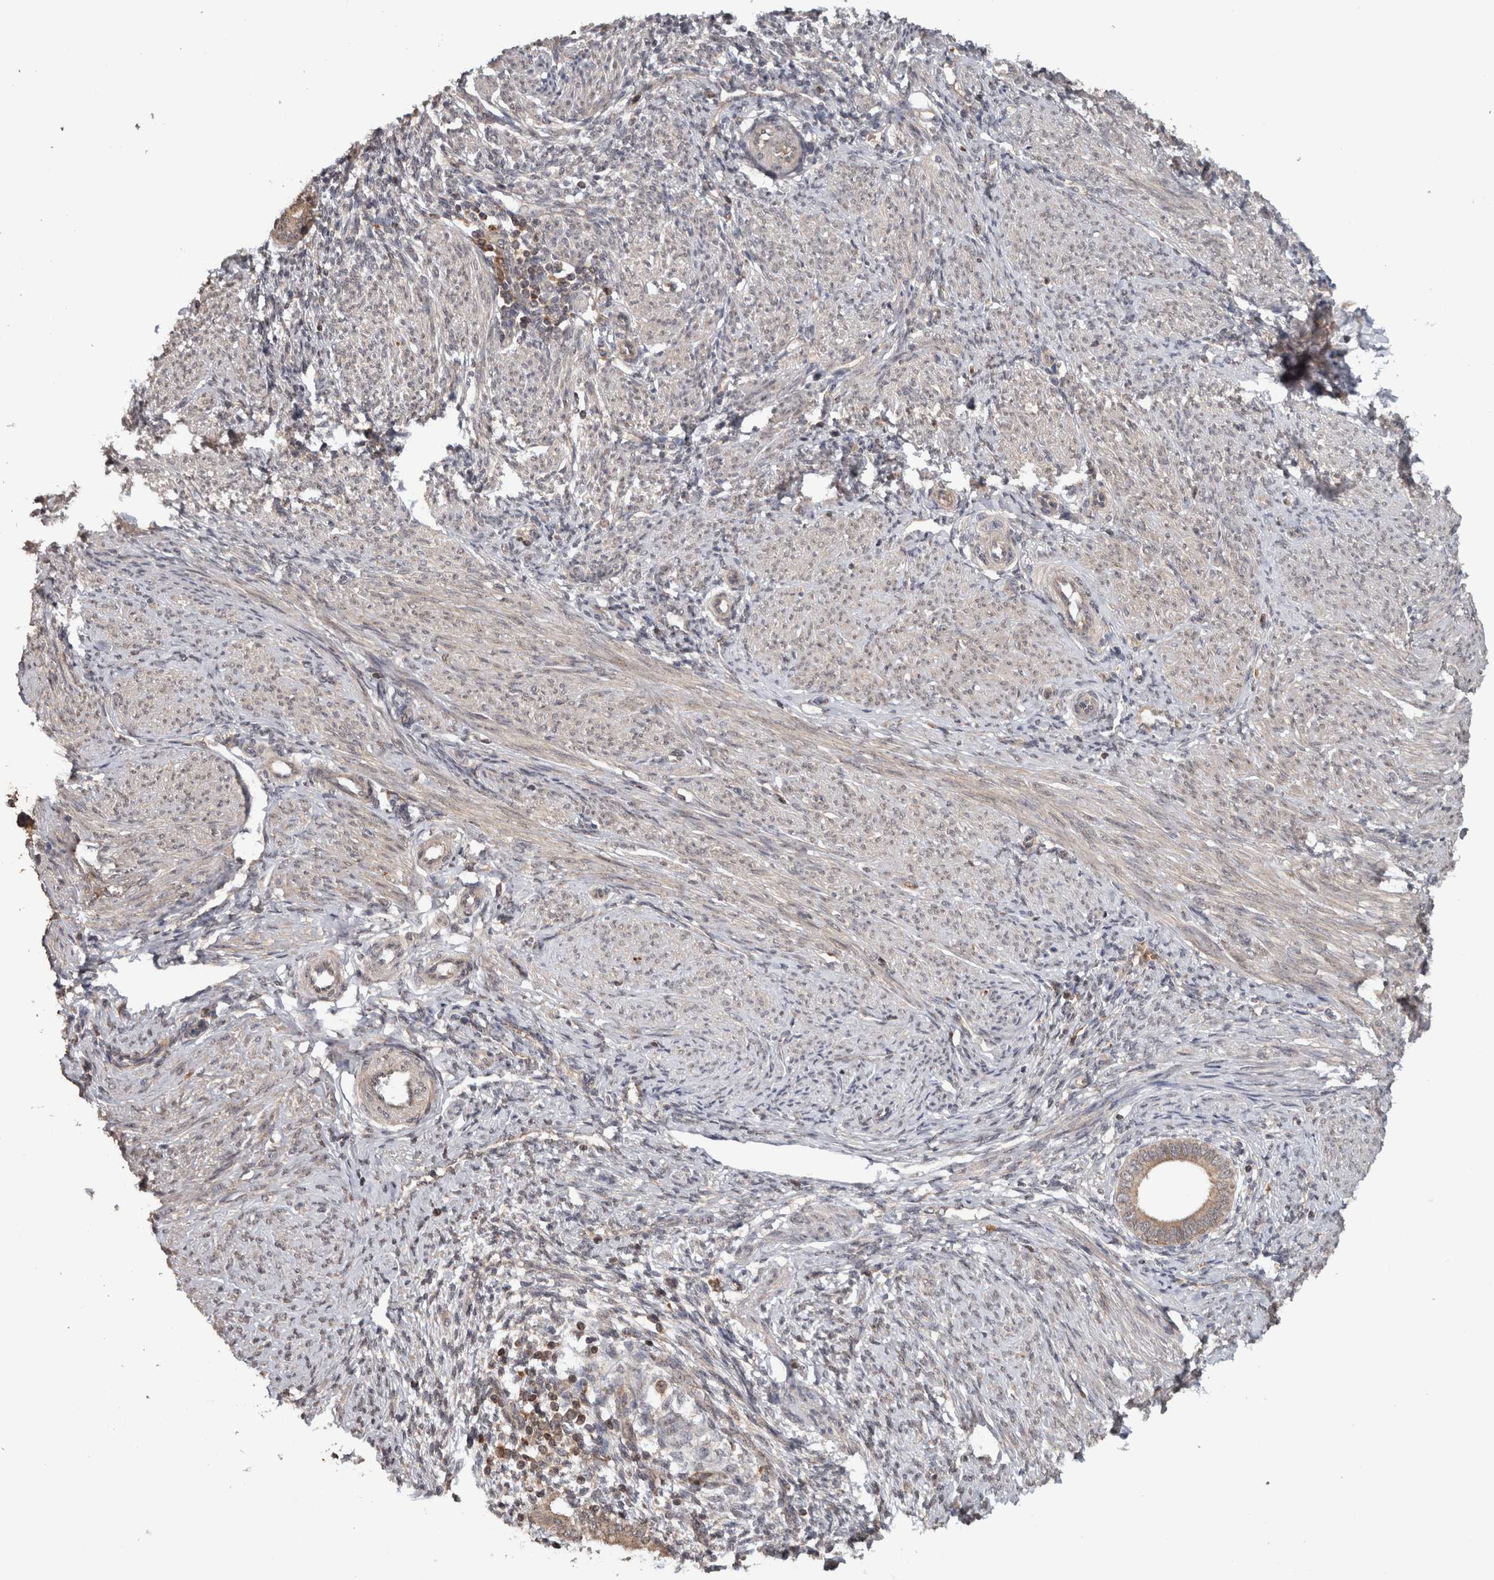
{"staining": {"intensity": "negative", "quantity": "none", "location": "none"}, "tissue": "endometrium", "cell_type": "Cells in endometrial stroma", "image_type": "normal", "snomed": [{"axis": "morphology", "description": "Normal tissue, NOS"}, {"axis": "topography", "description": "Endometrium"}], "caption": "High power microscopy image of an IHC photomicrograph of benign endometrium, revealing no significant positivity in cells in endometrial stroma. Brightfield microscopy of immunohistochemistry stained with DAB (3,3'-diaminobenzidine) (brown) and hematoxylin (blue), captured at high magnification.", "gene": "HMOX2", "patient": {"sex": "female", "age": 42}}